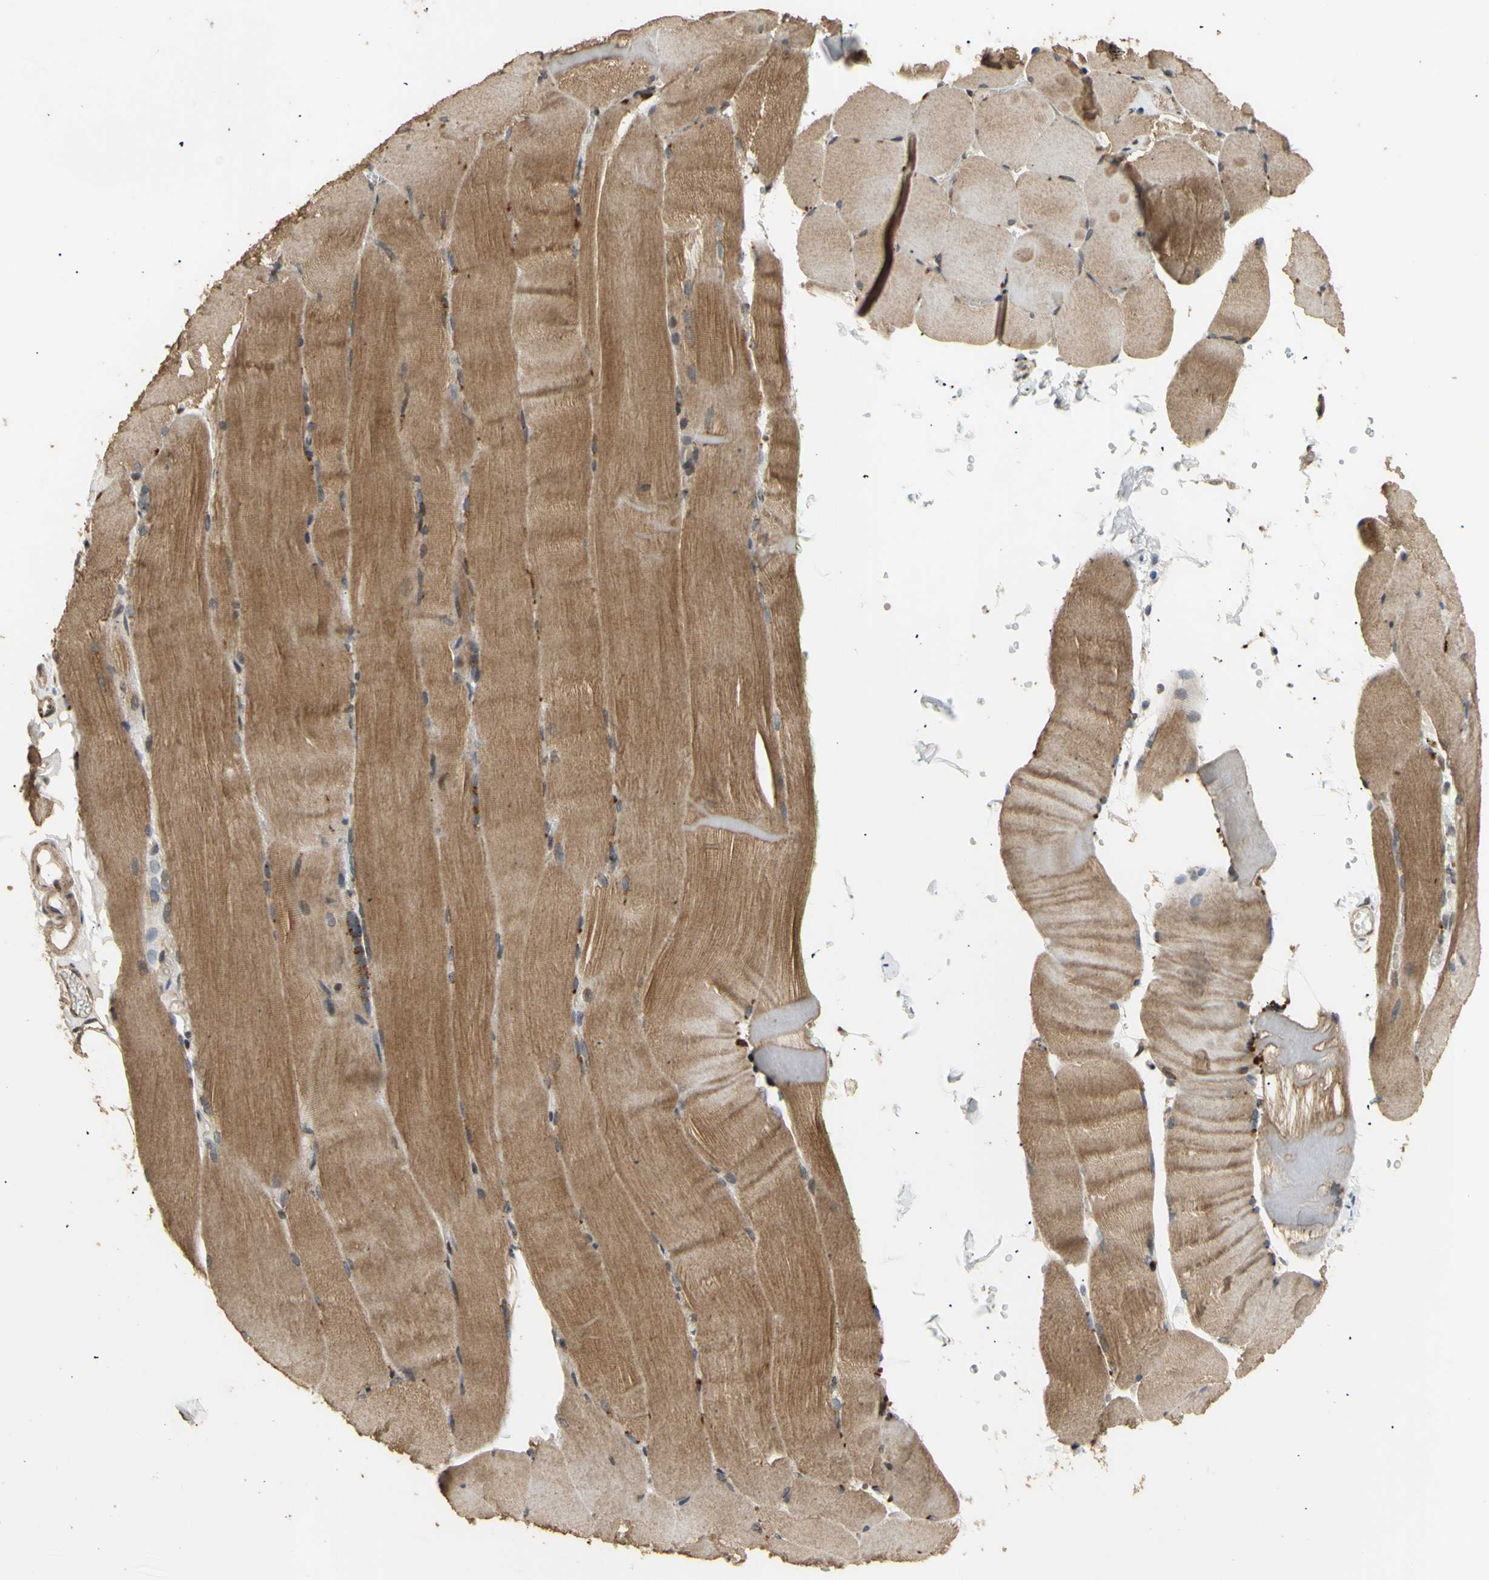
{"staining": {"intensity": "moderate", "quantity": ">75%", "location": "cytoplasmic/membranous"}, "tissue": "skeletal muscle", "cell_type": "Myocytes", "image_type": "normal", "snomed": [{"axis": "morphology", "description": "Normal tissue, NOS"}, {"axis": "topography", "description": "Skin"}, {"axis": "topography", "description": "Skeletal muscle"}], "caption": "Protein expression analysis of normal skeletal muscle shows moderate cytoplasmic/membranous expression in approximately >75% of myocytes.", "gene": "GTF2E2", "patient": {"sex": "male", "age": 83}}